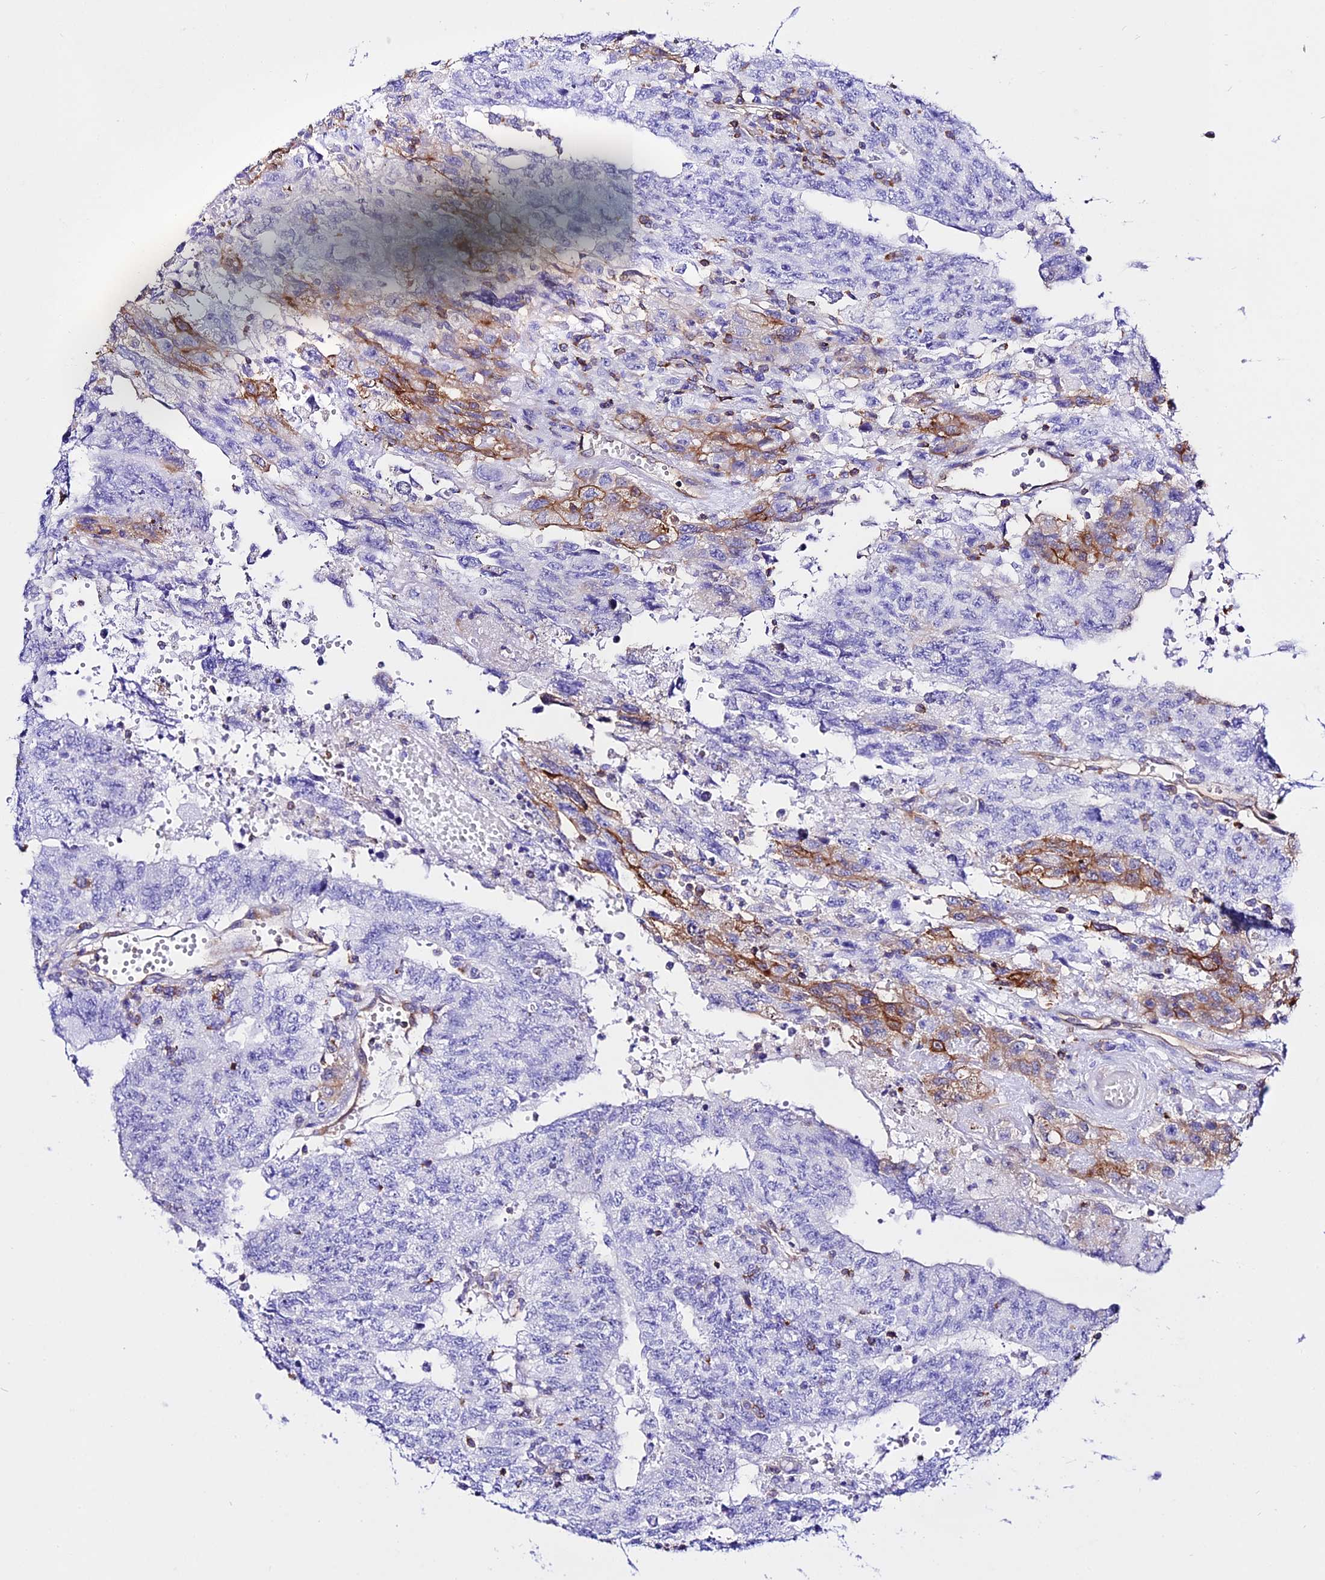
{"staining": {"intensity": "negative", "quantity": "none", "location": "none"}, "tissue": "testis cancer", "cell_type": "Tumor cells", "image_type": "cancer", "snomed": [{"axis": "morphology", "description": "Carcinoma, Embryonal, NOS"}, {"axis": "topography", "description": "Testis"}], "caption": "Protein analysis of testis cancer reveals no significant expression in tumor cells.", "gene": "S100A16", "patient": {"sex": "male", "age": 34}}